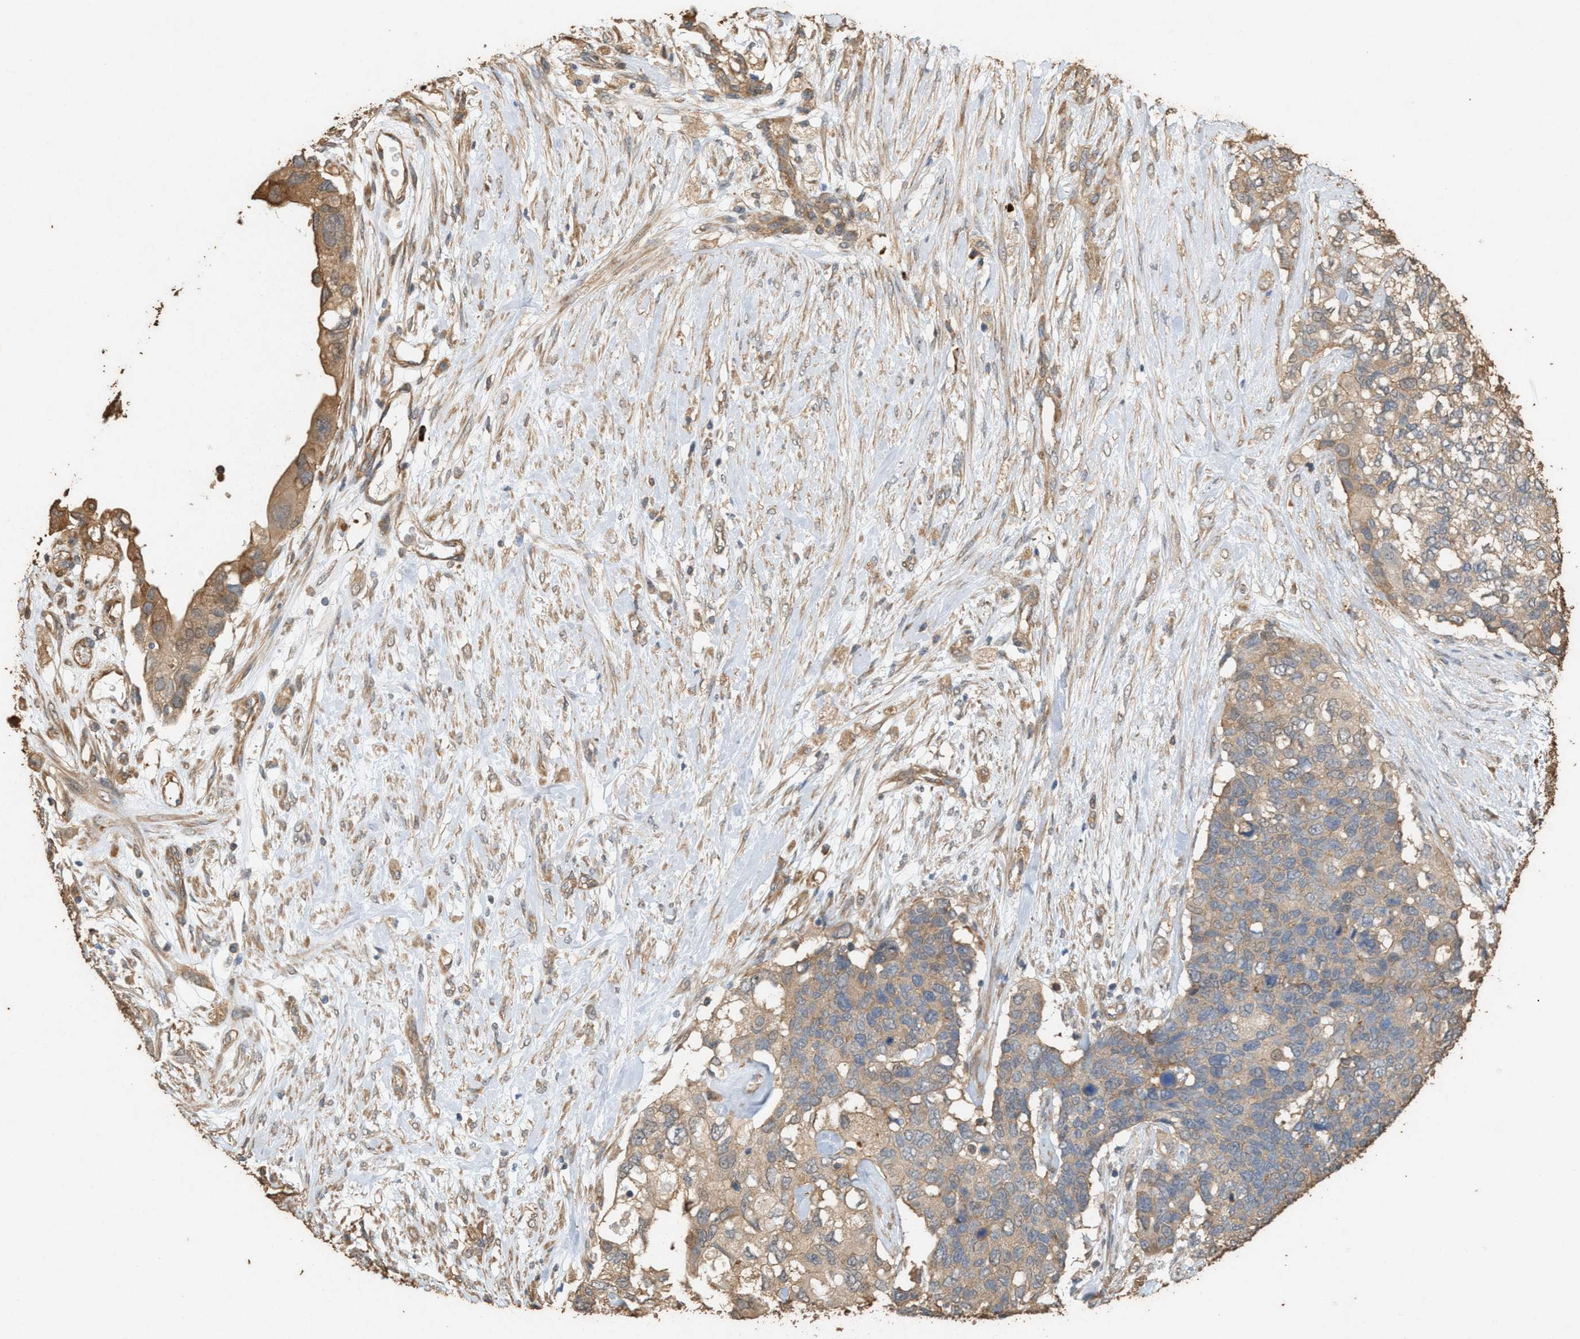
{"staining": {"intensity": "moderate", "quantity": "25%-75%", "location": "cytoplasmic/membranous"}, "tissue": "pancreatic cancer", "cell_type": "Tumor cells", "image_type": "cancer", "snomed": [{"axis": "morphology", "description": "Adenocarcinoma, NOS"}, {"axis": "topography", "description": "Pancreas"}], "caption": "A high-resolution micrograph shows immunohistochemistry (IHC) staining of pancreatic cancer, which exhibits moderate cytoplasmic/membranous positivity in approximately 25%-75% of tumor cells.", "gene": "DCAF7", "patient": {"sex": "female", "age": 56}}